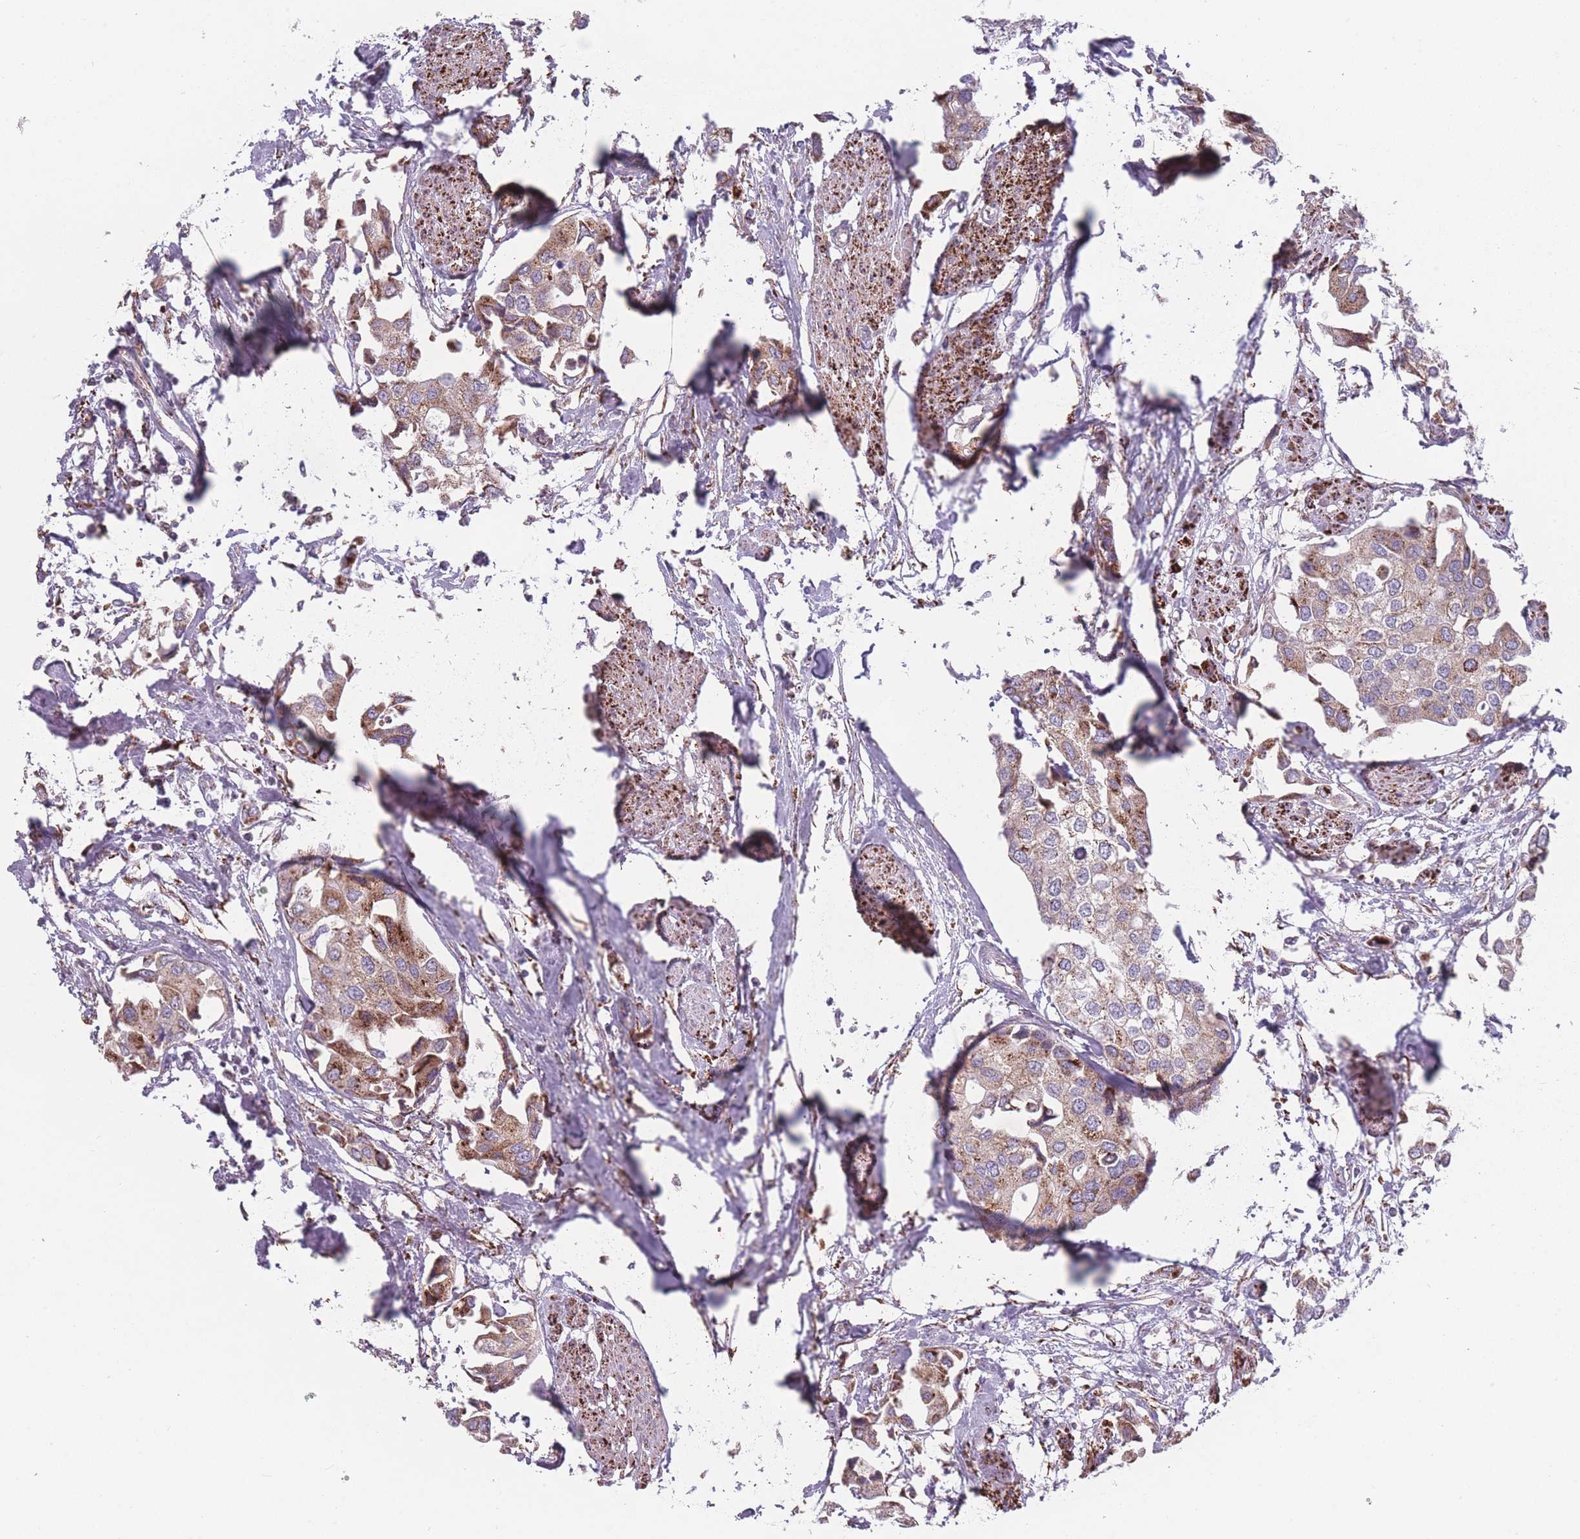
{"staining": {"intensity": "moderate", "quantity": ">75%", "location": "cytoplasmic/membranous"}, "tissue": "urothelial cancer", "cell_type": "Tumor cells", "image_type": "cancer", "snomed": [{"axis": "morphology", "description": "Urothelial carcinoma, High grade"}, {"axis": "topography", "description": "Urinary bladder"}], "caption": "DAB immunohistochemical staining of high-grade urothelial carcinoma shows moderate cytoplasmic/membranous protein staining in approximately >75% of tumor cells.", "gene": "PEX11B", "patient": {"sex": "male", "age": 64}}